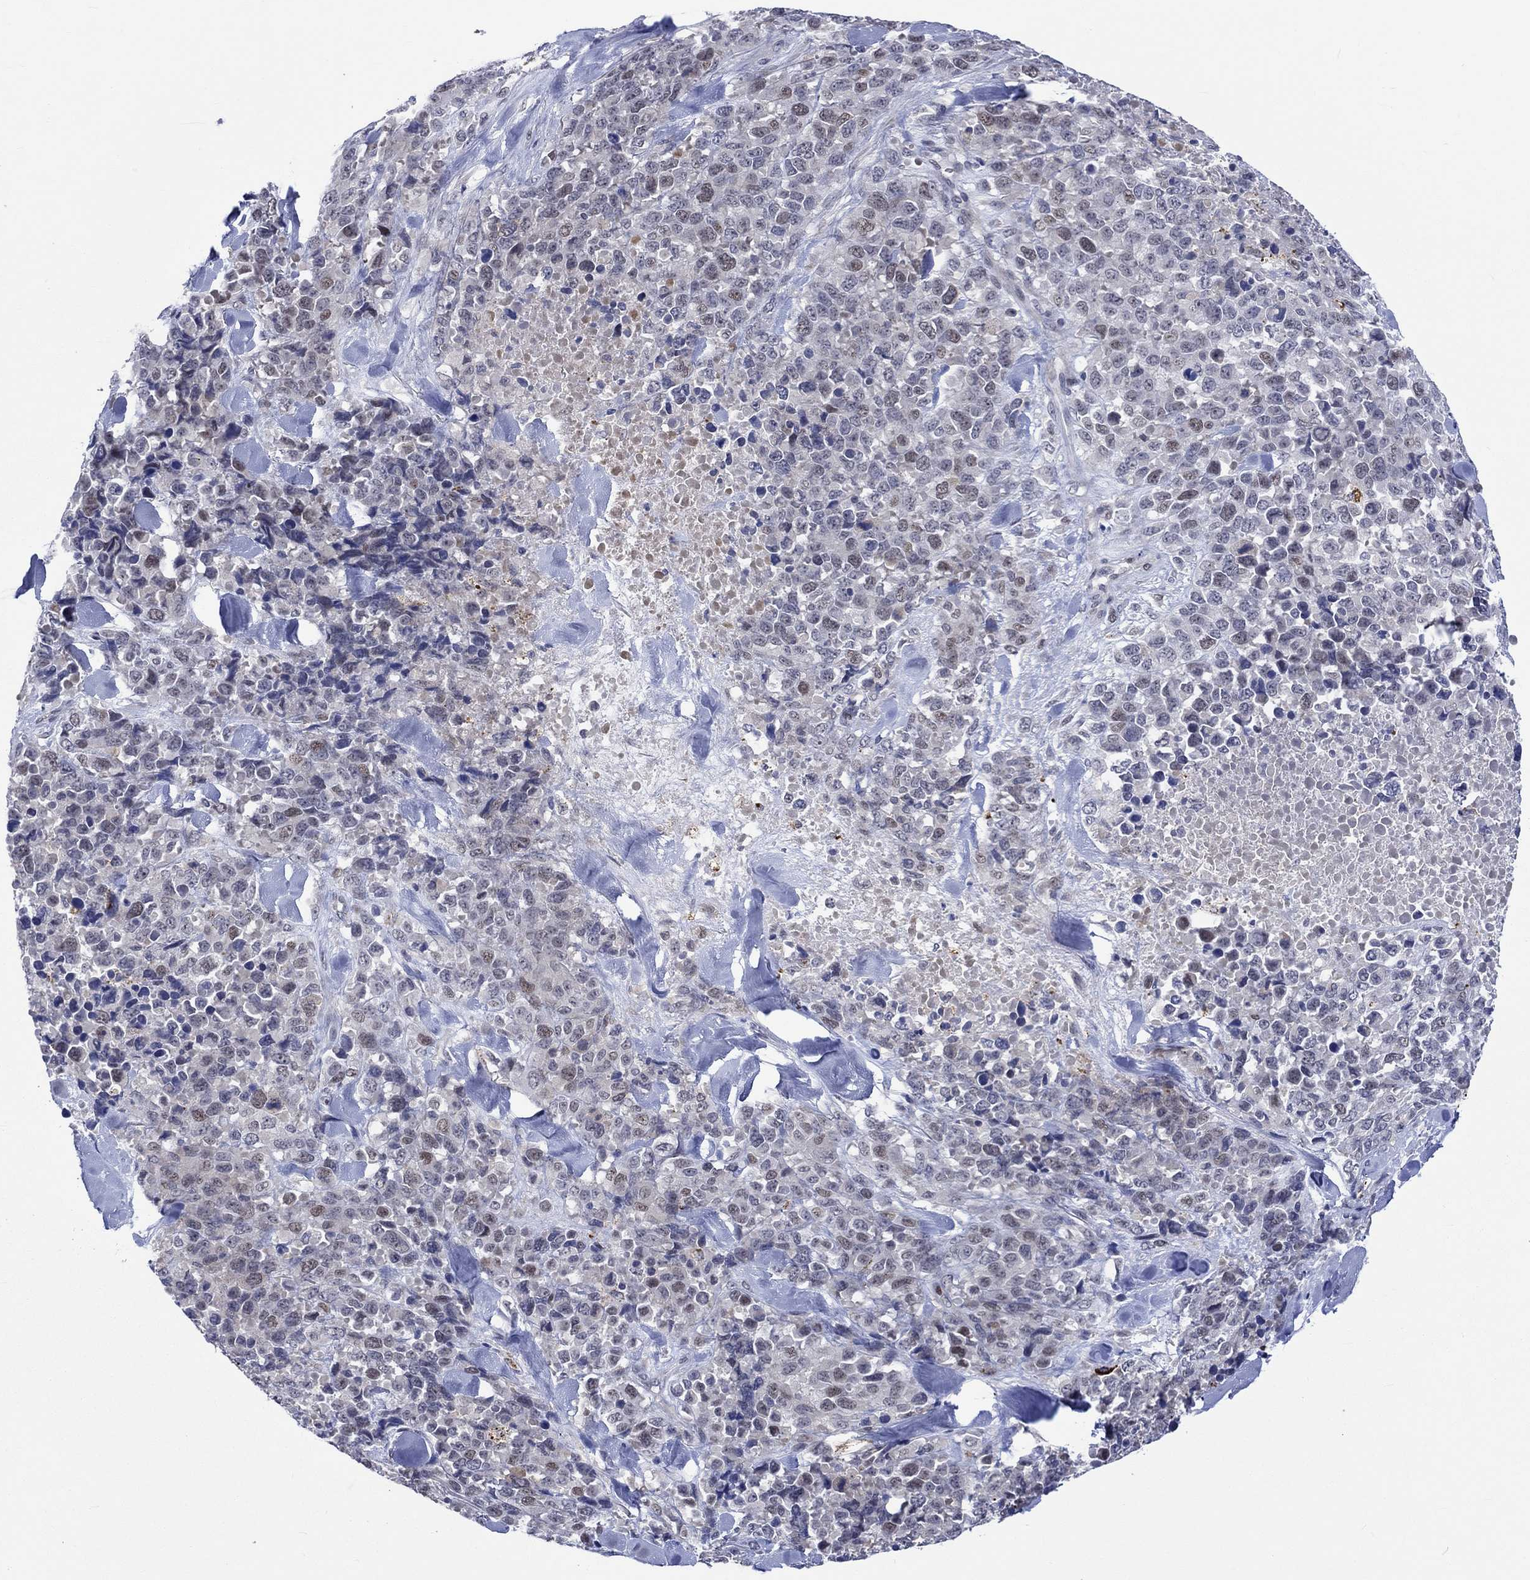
{"staining": {"intensity": "weak", "quantity": "<25%", "location": "nuclear"}, "tissue": "melanoma", "cell_type": "Tumor cells", "image_type": "cancer", "snomed": [{"axis": "morphology", "description": "Malignant melanoma, Metastatic site"}, {"axis": "topography", "description": "Skin"}], "caption": "Immunohistochemistry histopathology image of neoplastic tissue: melanoma stained with DAB (3,3'-diaminobenzidine) exhibits no significant protein expression in tumor cells. Nuclei are stained in blue.", "gene": "E2F8", "patient": {"sex": "male", "age": 84}}